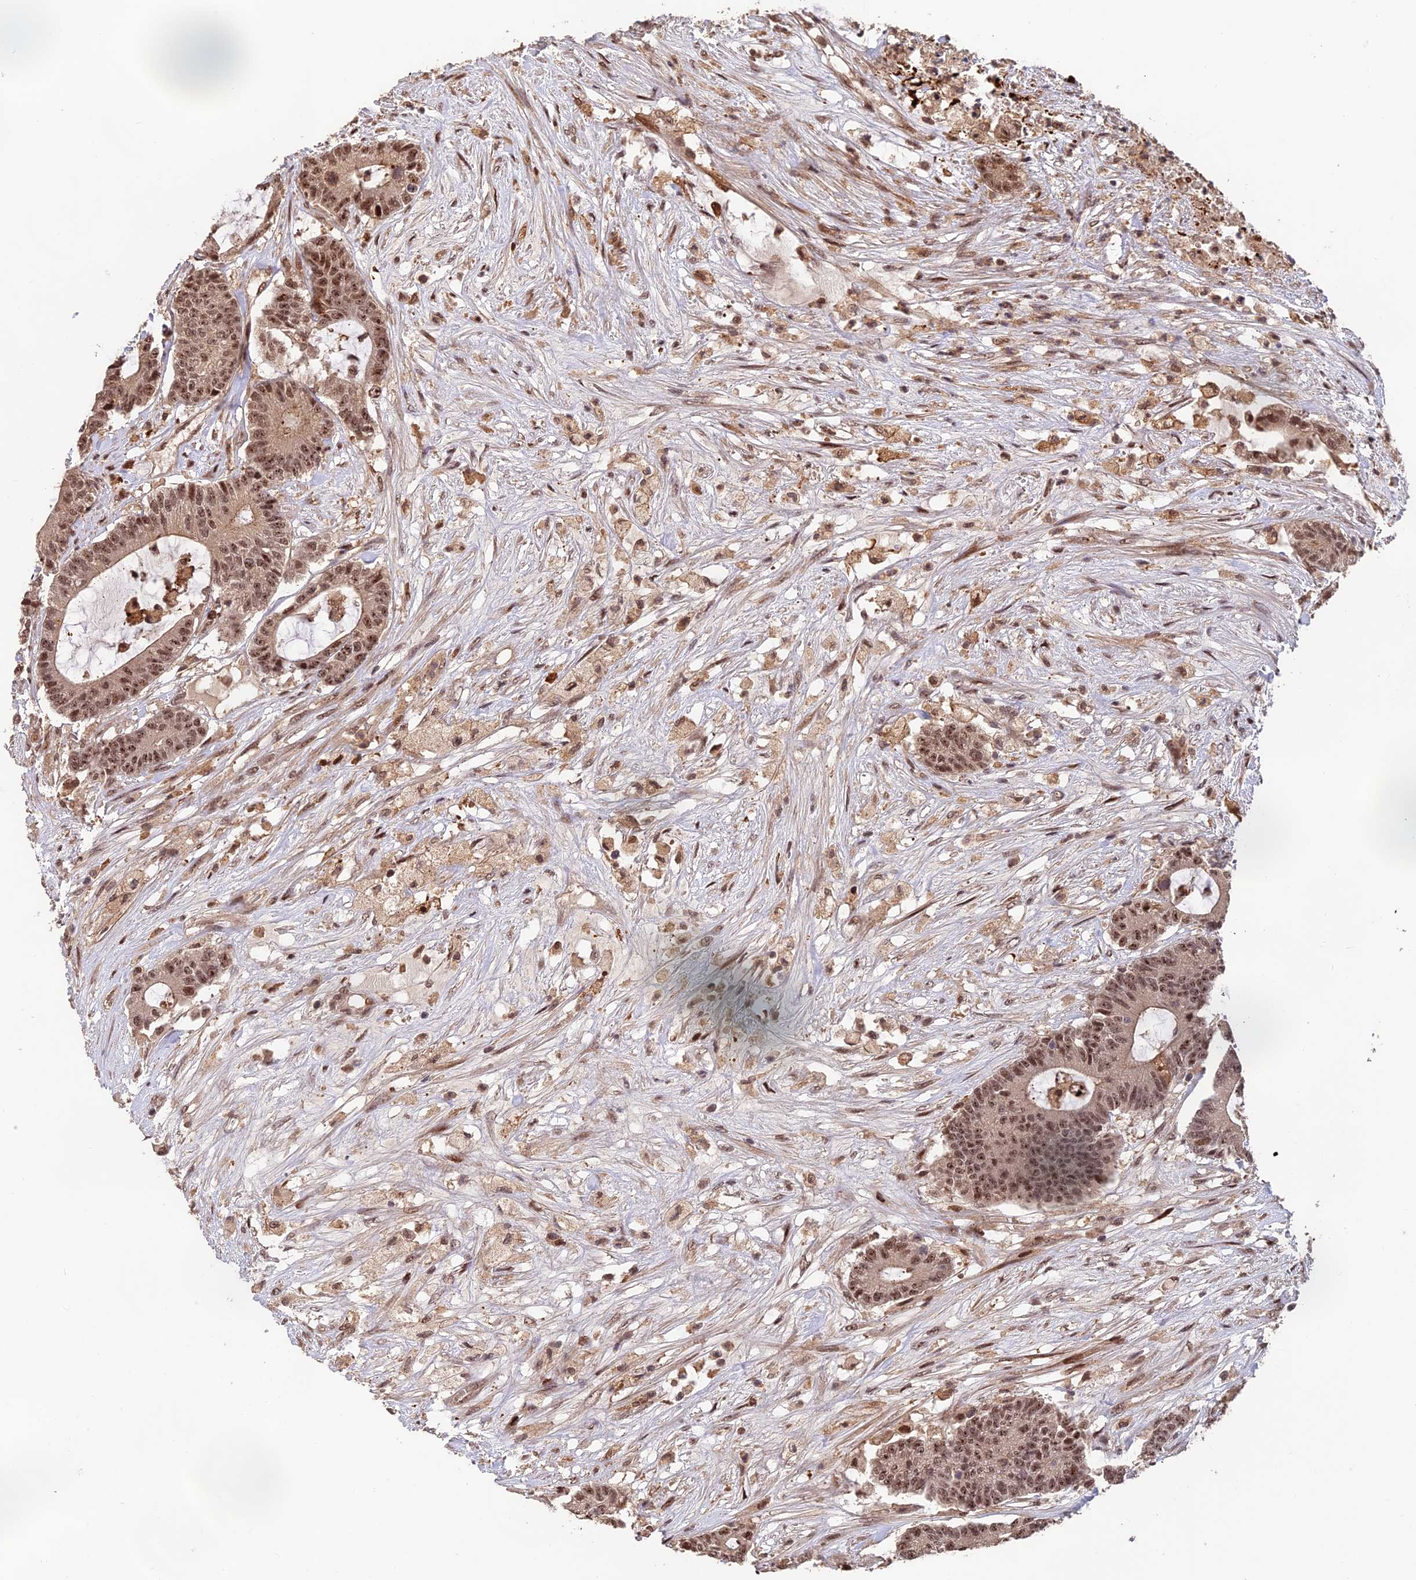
{"staining": {"intensity": "moderate", "quantity": ">75%", "location": "cytoplasmic/membranous,nuclear"}, "tissue": "colorectal cancer", "cell_type": "Tumor cells", "image_type": "cancer", "snomed": [{"axis": "morphology", "description": "Adenocarcinoma, NOS"}, {"axis": "topography", "description": "Colon"}], "caption": "Tumor cells reveal medium levels of moderate cytoplasmic/membranous and nuclear expression in about >75% of cells in colorectal cancer. (Stains: DAB (3,3'-diaminobenzidine) in brown, nuclei in blue, Microscopy: brightfield microscopy at high magnification).", "gene": "OSBPL1A", "patient": {"sex": "female", "age": 84}}